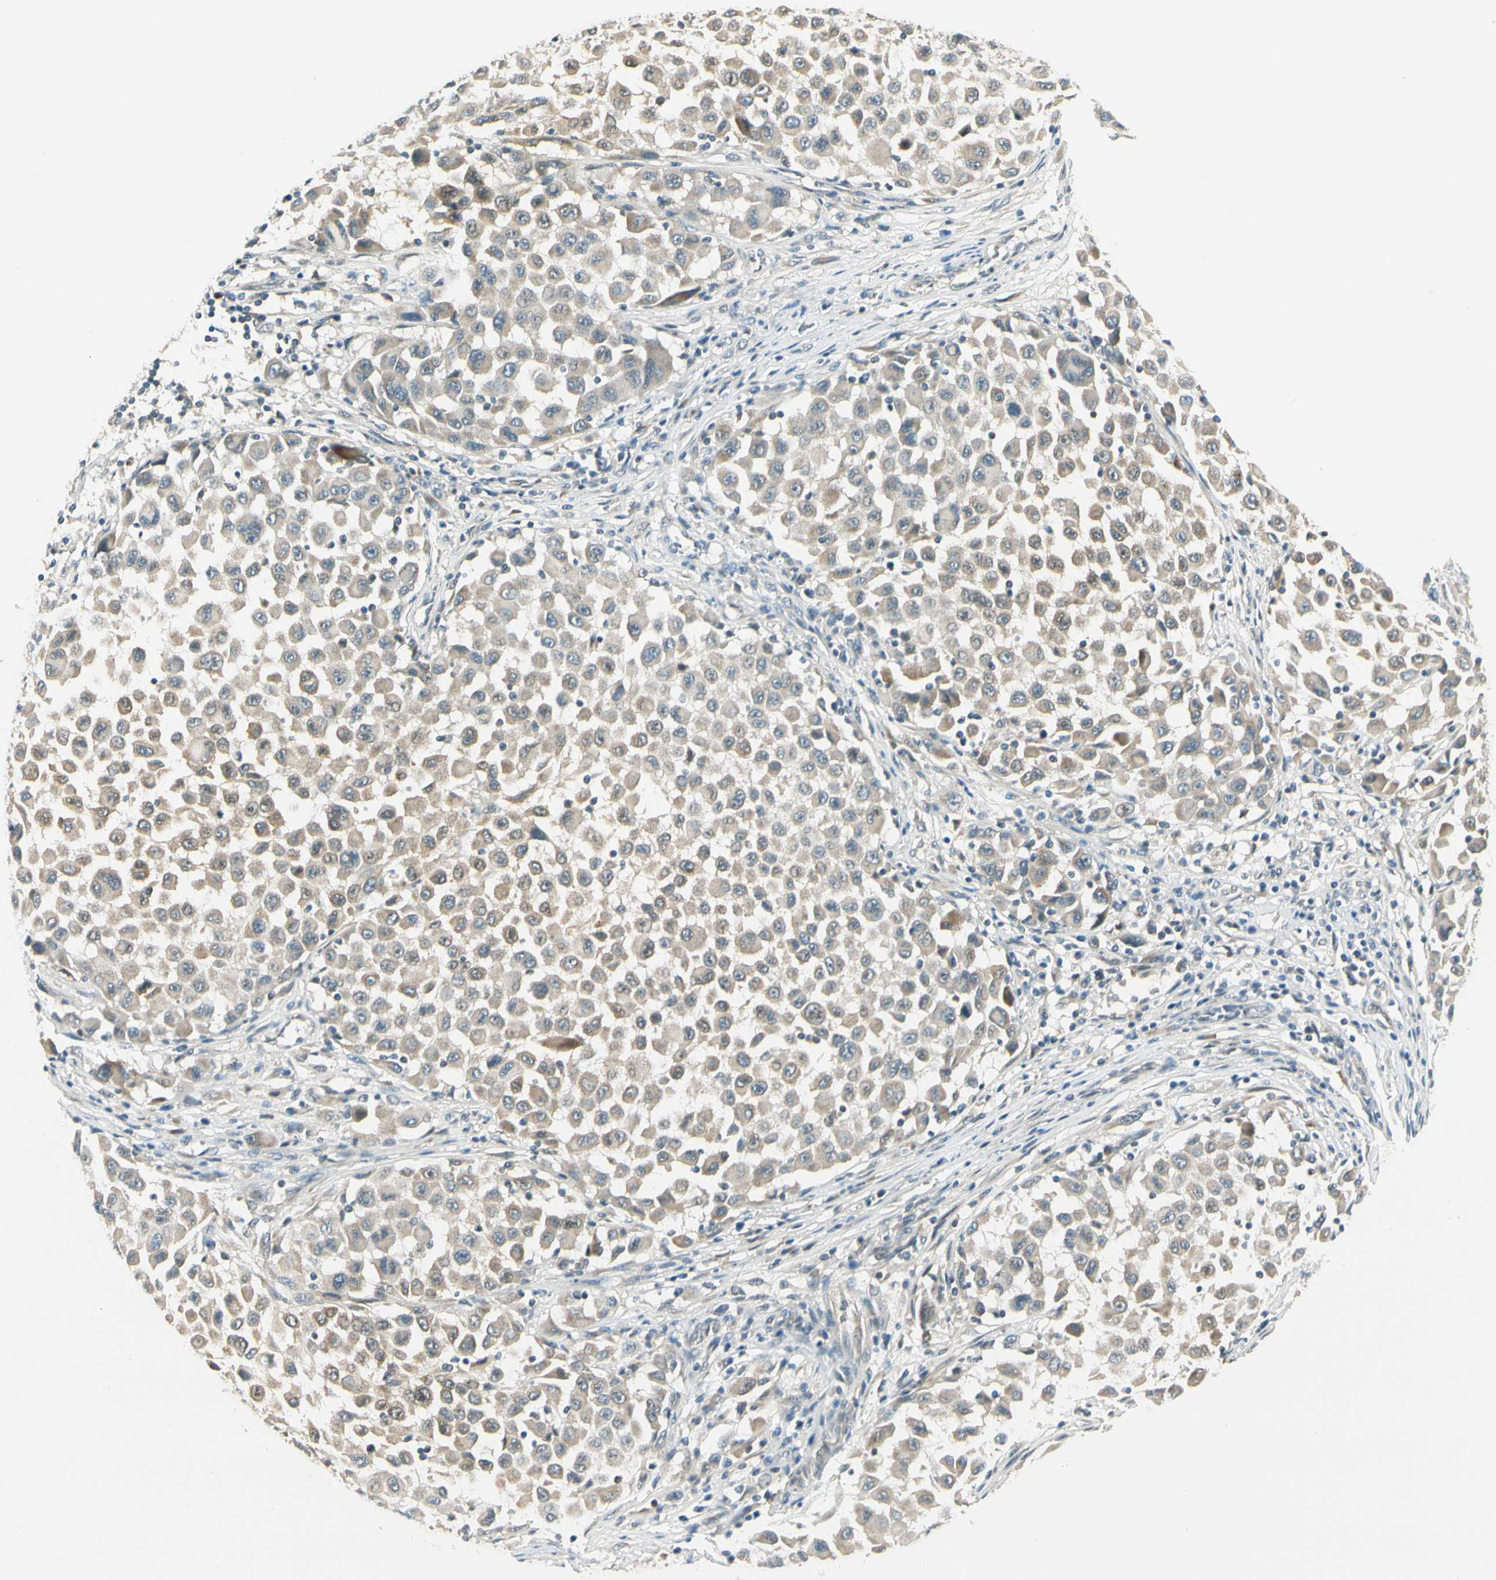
{"staining": {"intensity": "weak", "quantity": ">75%", "location": "cytoplasmic/membranous"}, "tissue": "melanoma", "cell_type": "Tumor cells", "image_type": "cancer", "snomed": [{"axis": "morphology", "description": "Malignant melanoma, Metastatic site"}, {"axis": "topography", "description": "Lymph node"}], "caption": "Immunohistochemical staining of malignant melanoma (metastatic site) reveals weak cytoplasmic/membranous protein positivity in about >75% of tumor cells. Using DAB (3,3'-diaminobenzidine) (brown) and hematoxylin (blue) stains, captured at high magnification using brightfield microscopy.", "gene": "BNIP1", "patient": {"sex": "male", "age": 61}}